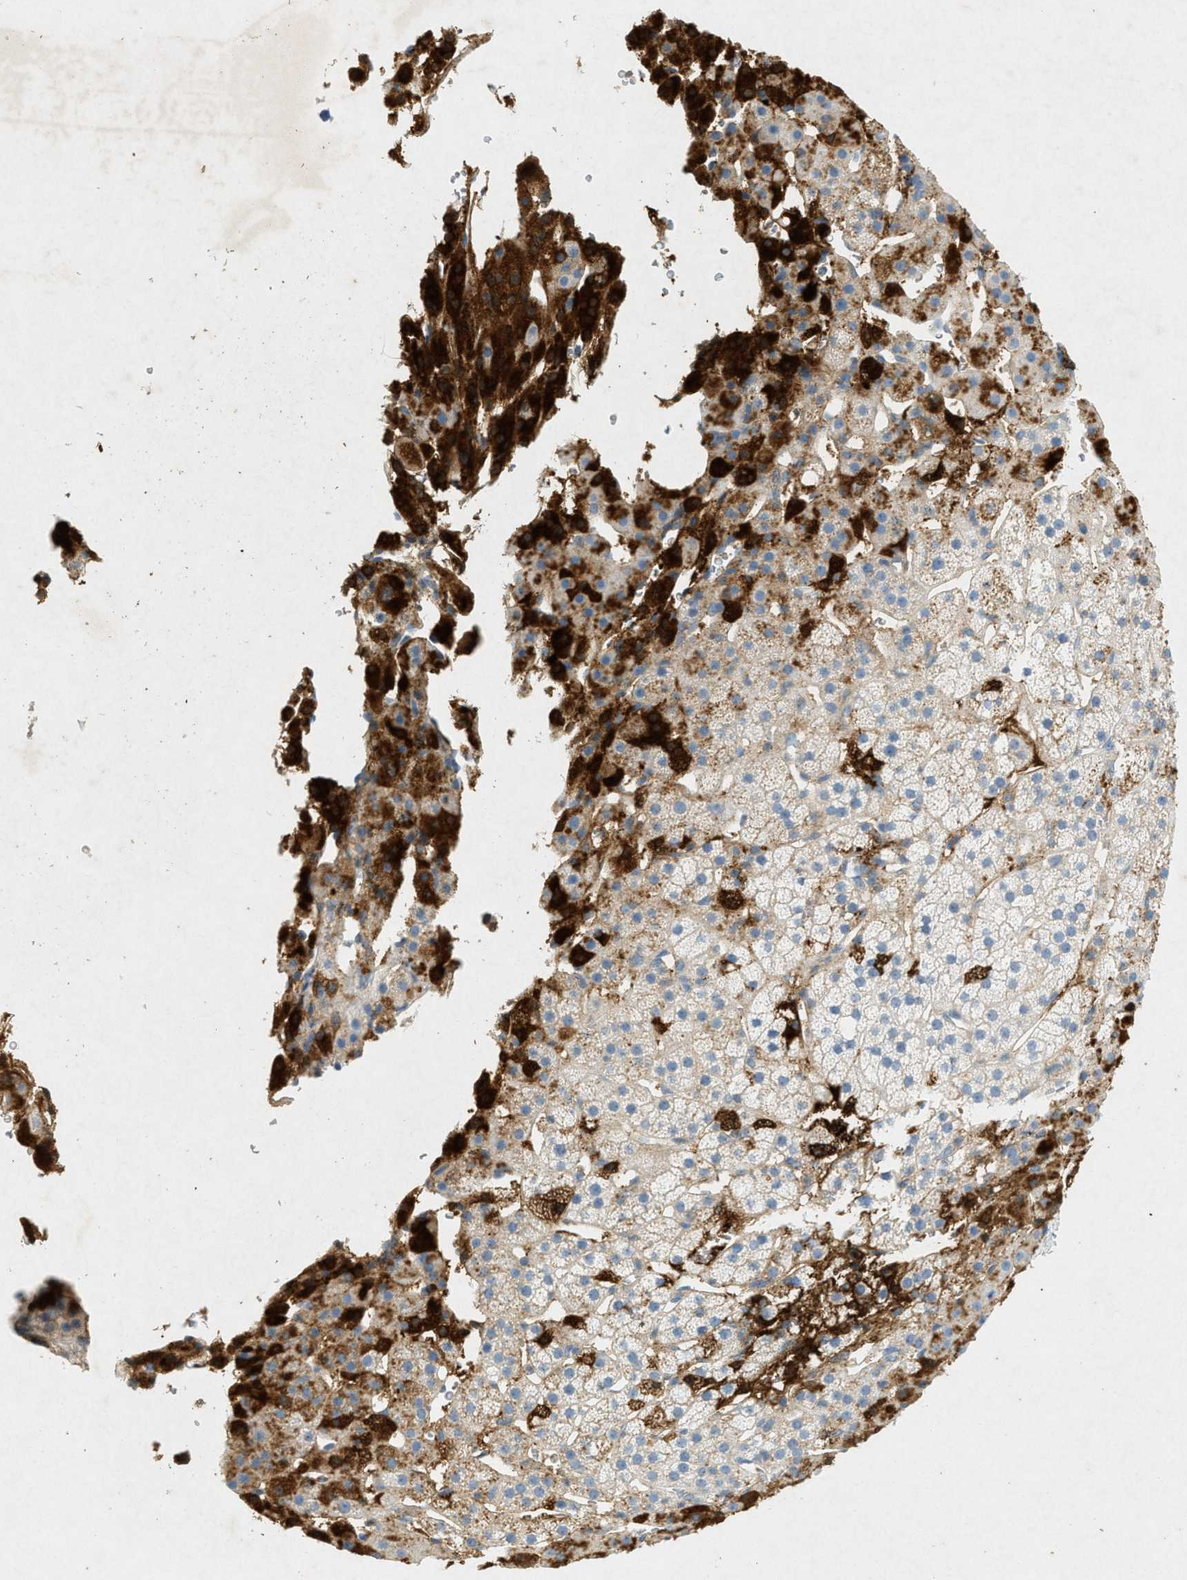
{"staining": {"intensity": "moderate", "quantity": "25%-75%", "location": "cytoplasmic/membranous"}, "tissue": "adrenal gland", "cell_type": "Glandular cells", "image_type": "normal", "snomed": [{"axis": "morphology", "description": "Normal tissue, NOS"}, {"axis": "topography", "description": "Adrenal gland"}], "caption": "Immunohistochemistry (IHC) micrograph of normal adrenal gland: adrenal gland stained using immunohistochemistry reveals medium levels of moderate protein expression localized specifically in the cytoplasmic/membranous of glandular cells, appearing as a cytoplasmic/membranous brown color.", "gene": "F2", "patient": {"sex": "female", "age": 57}}